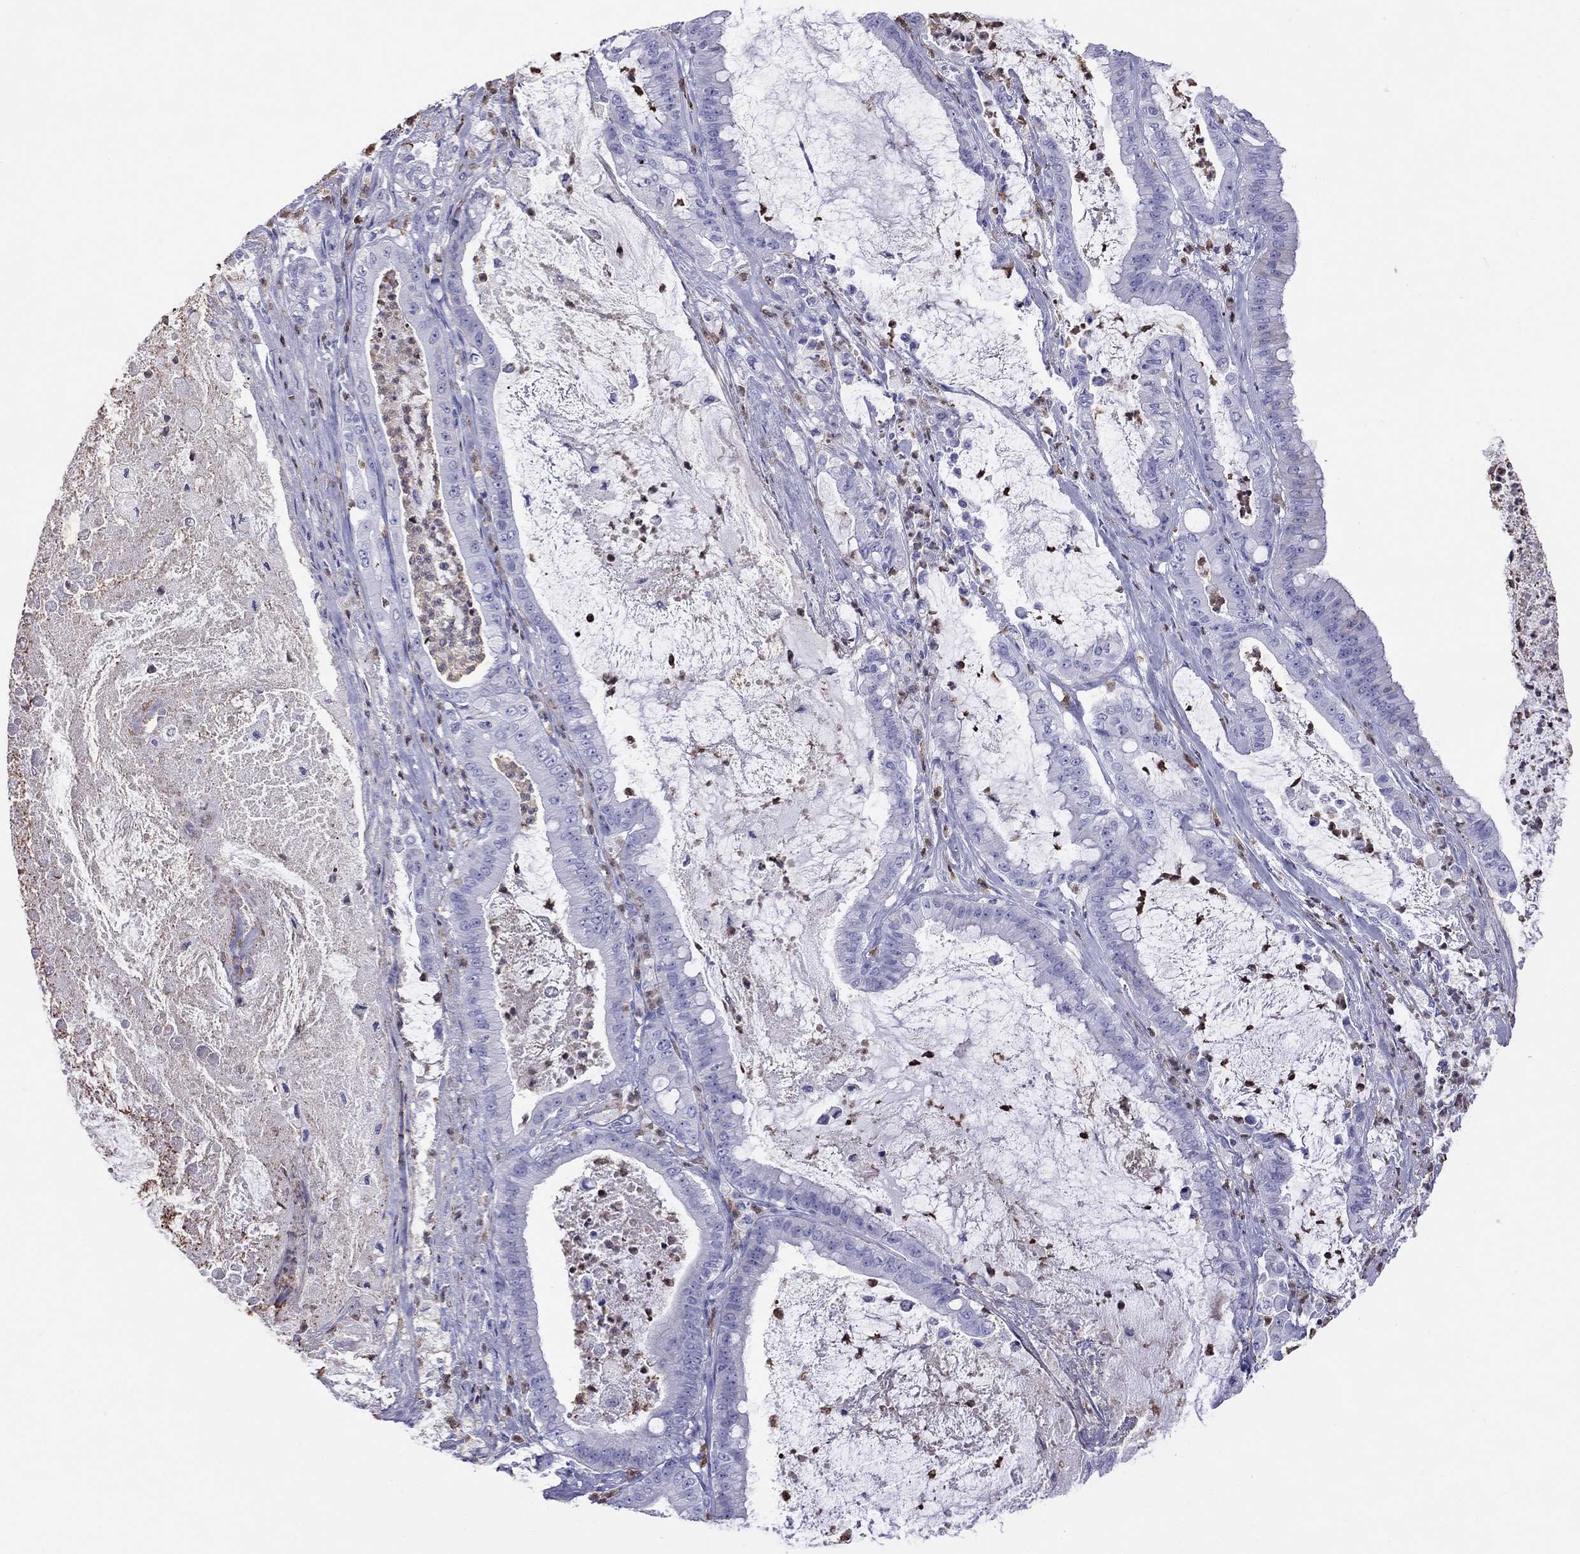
{"staining": {"intensity": "negative", "quantity": "none", "location": "none"}, "tissue": "pancreatic cancer", "cell_type": "Tumor cells", "image_type": "cancer", "snomed": [{"axis": "morphology", "description": "Adenocarcinoma, NOS"}, {"axis": "topography", "description": "Pancreas"}], "caption": "Tumor cells are negative for brown protein staining in pancreatic adenocarcinoma.", "gene": "SLAMF1", "patient": {"sex": "male", "age": 71}}